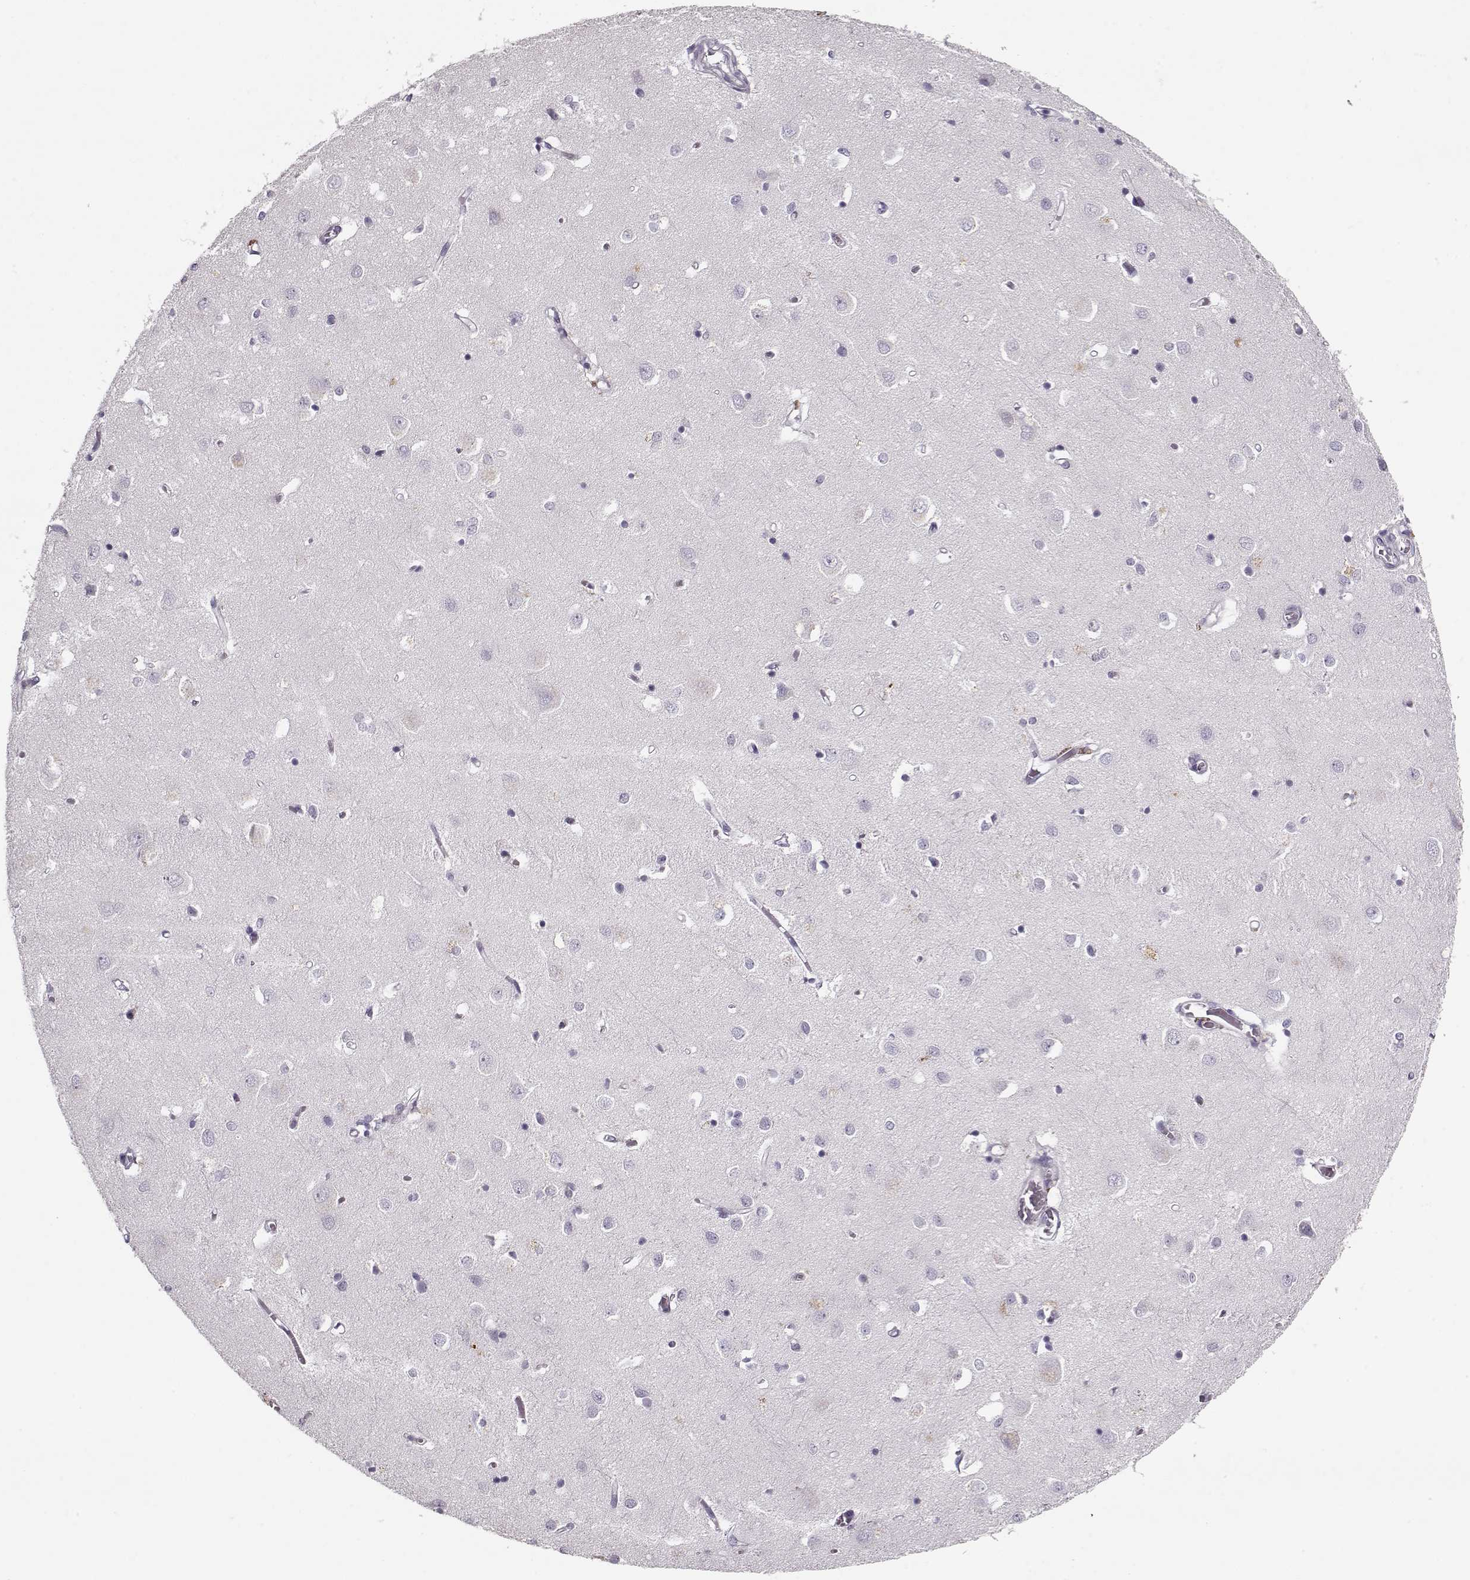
{"staining": {"intensity": "negative", "quantity": "none", "location": "none"}, "tissue": "cerebral cortex", "cell_type": "Endothelial cells", "image_type": "normal", "snomed": [{"axis": "morphology", "description": "Normal tissue, NOS"}, {"axis": "topography", "description": "Cerebral cortex"}], "caption": "Immunohistochemistry photomicrograph of normal cerebral cortex: human cerebral cortex stained with DAB exhibits no significant protein positivity in endothelial cells.", "gene": "LUM", "patient": {"sex": "male", "age": 70}}